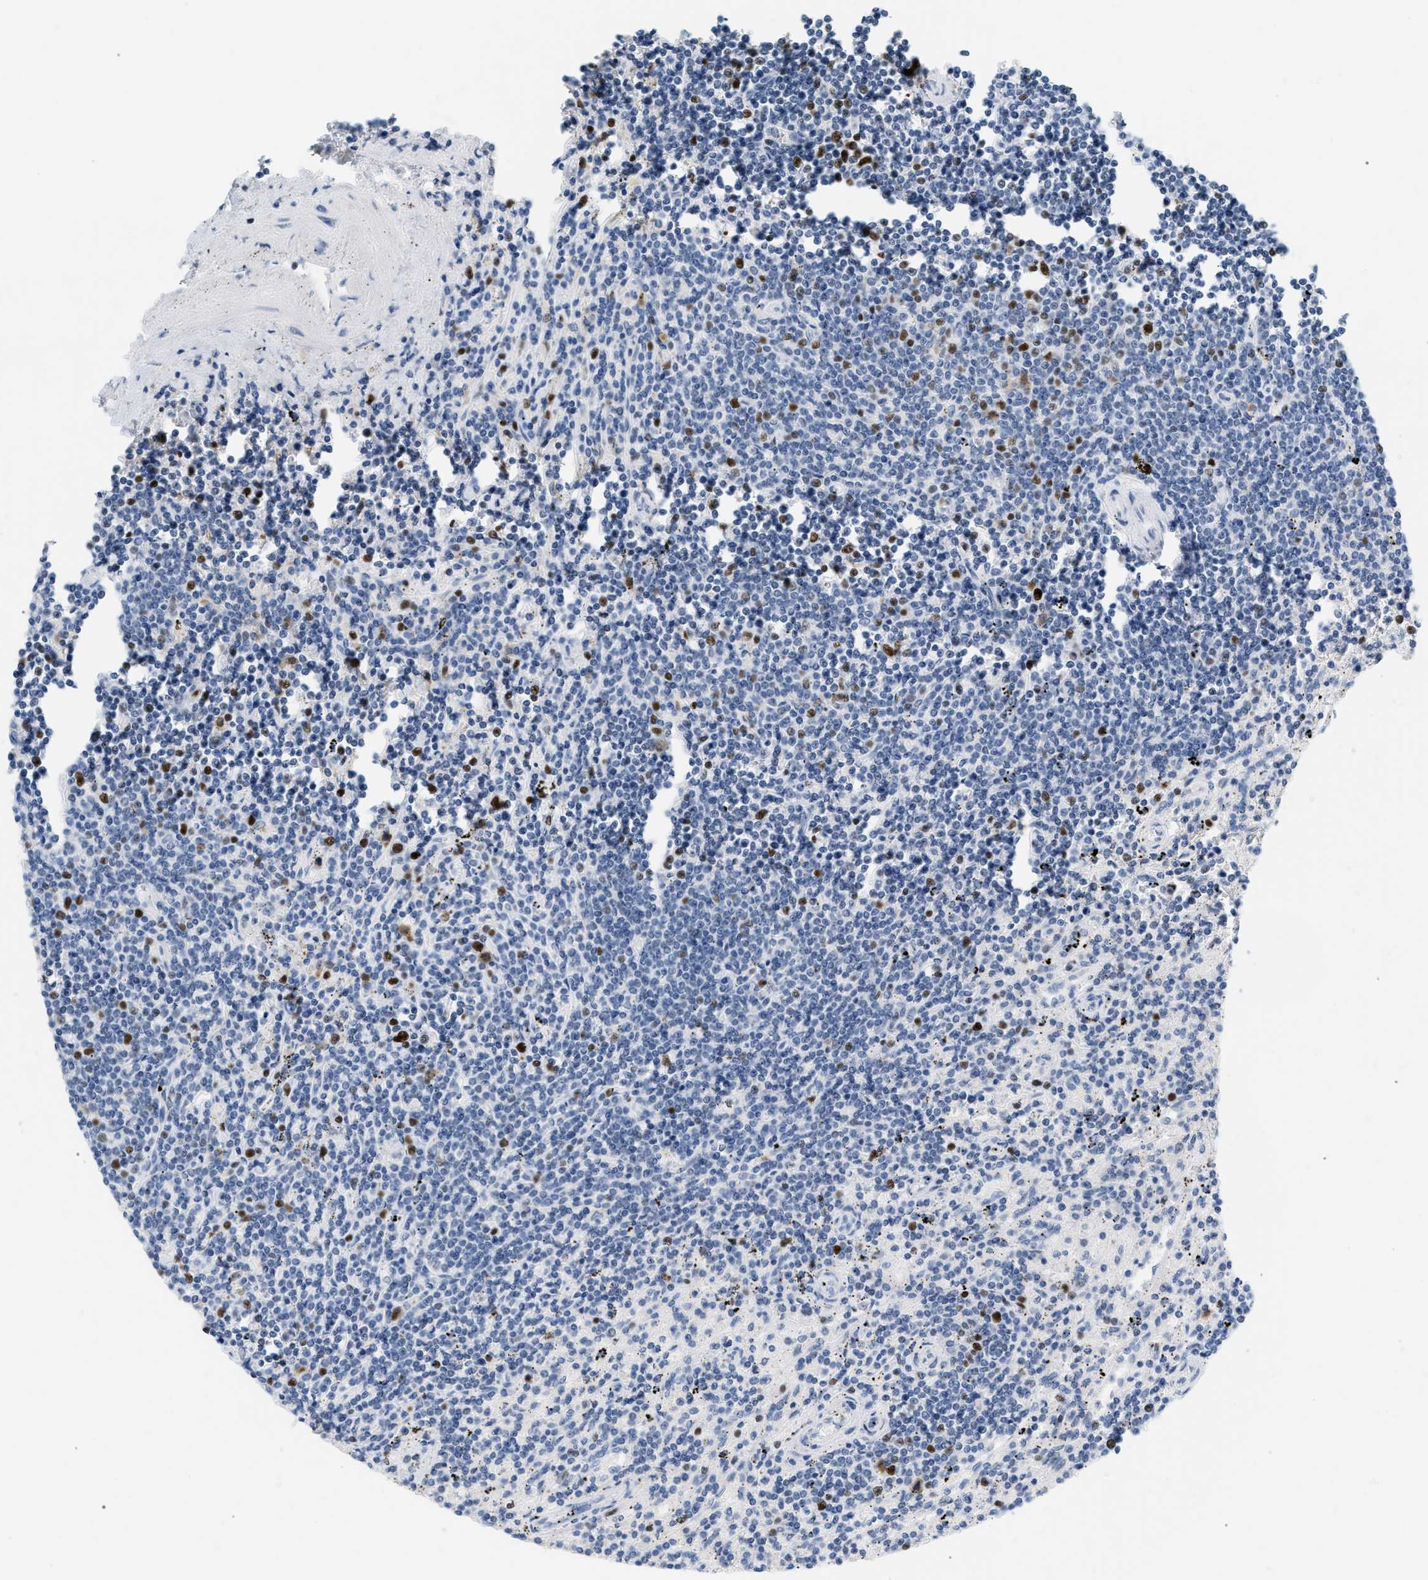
{"staining": {"intensity": "negative", "quantity": "none", "location": "none"}, "tissue": "lymphoma", "cell_type": "Tumor cells", "image_type": "cancer", "snomed": [{"axis": "morphology", "description": "Malignant lymphoma, non-Hodgkin's type, Low grade"}, {"axis": "topography", "description": "Spleen"}], "caption": "Low-grade malignant lymphoma, non-Hodgkin's type stained for a protein using IHC reveals no positivity tumor cells.", "gene": "MCM7", "patient": {"sex": "male", "age": 76}}